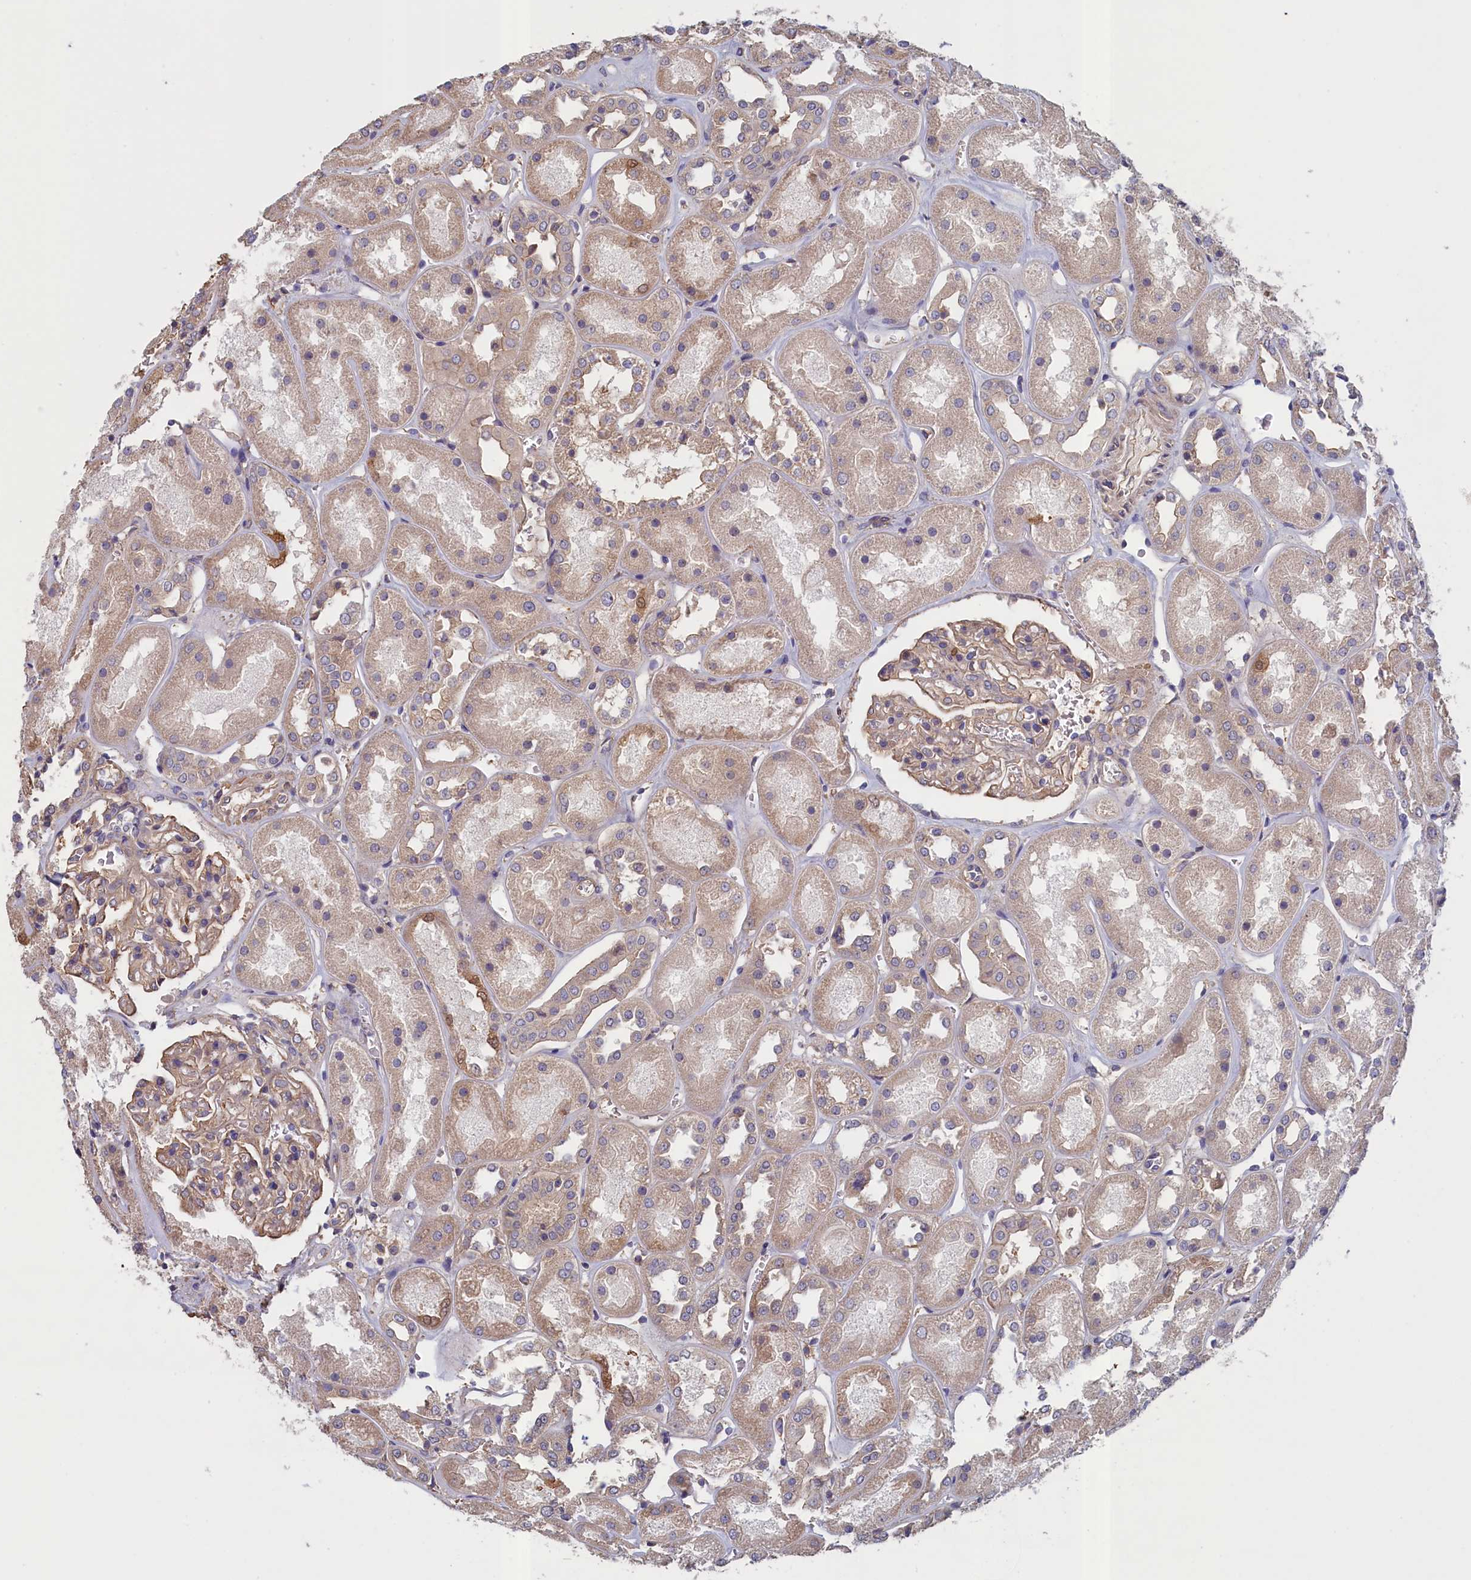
{"staining": {"intensity": "moderate", "quantity": "<25%", "location": "cytoplasmic/membranous"}, "tissue": "kidney", "cell_type": "Cells in glomeruli", "image_type": "normal", "snomed": [{"axis": "morphology", "description": "Normal tissue, NOS"}, {"axis": "topography", "description": "Kidney"}], "caption": "The immunohistochemical stain labels moderate cytoplasmic/membranous expression in cells in glomeruli of benign kidney. The protein is shown in brown color, while the nuclei are stained blue.", "gene": "ANKRD2", "patient": {"sex": "male", "age": 70}}